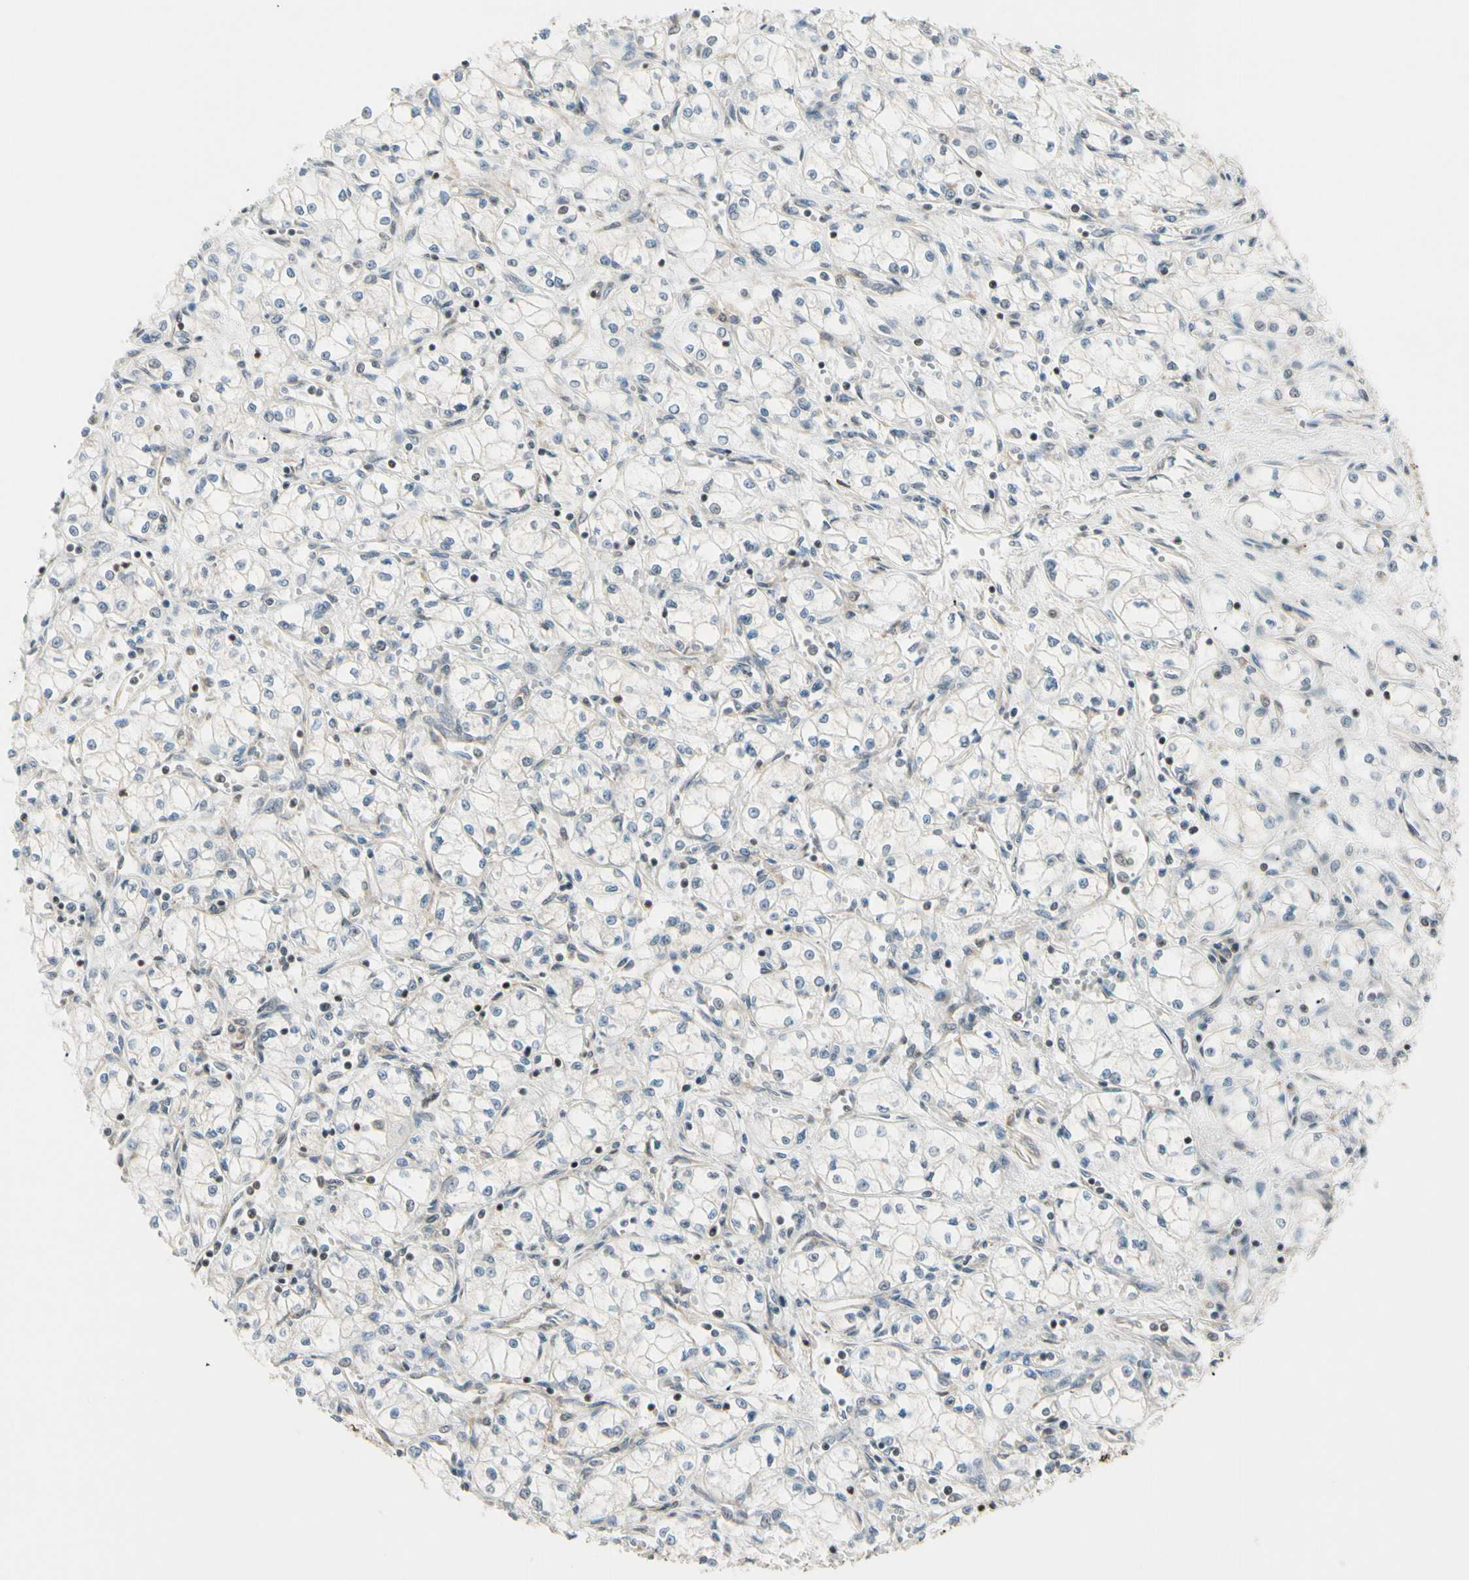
{"staining": {"intensity": "negative", "quantity": "none", "location": "none"}, "tissue": "renal cancer", "cell_type": "Tumor cells", "image_type": "cancer", "snomed": [{"axis": "morphology", "description": "Normal tissue, NOS"}, {"axis": "morphology", "description": "Adenocarcinoma, NOS"}, {"axis": "topography", "description": "Kidney"}], "caption": "Immunohistochemical staining of human renal adenocarcinoma reveals no significant staining in tumor cells.", "gene": "DAXX", "patient": {"sex": "male", "age": 59}}